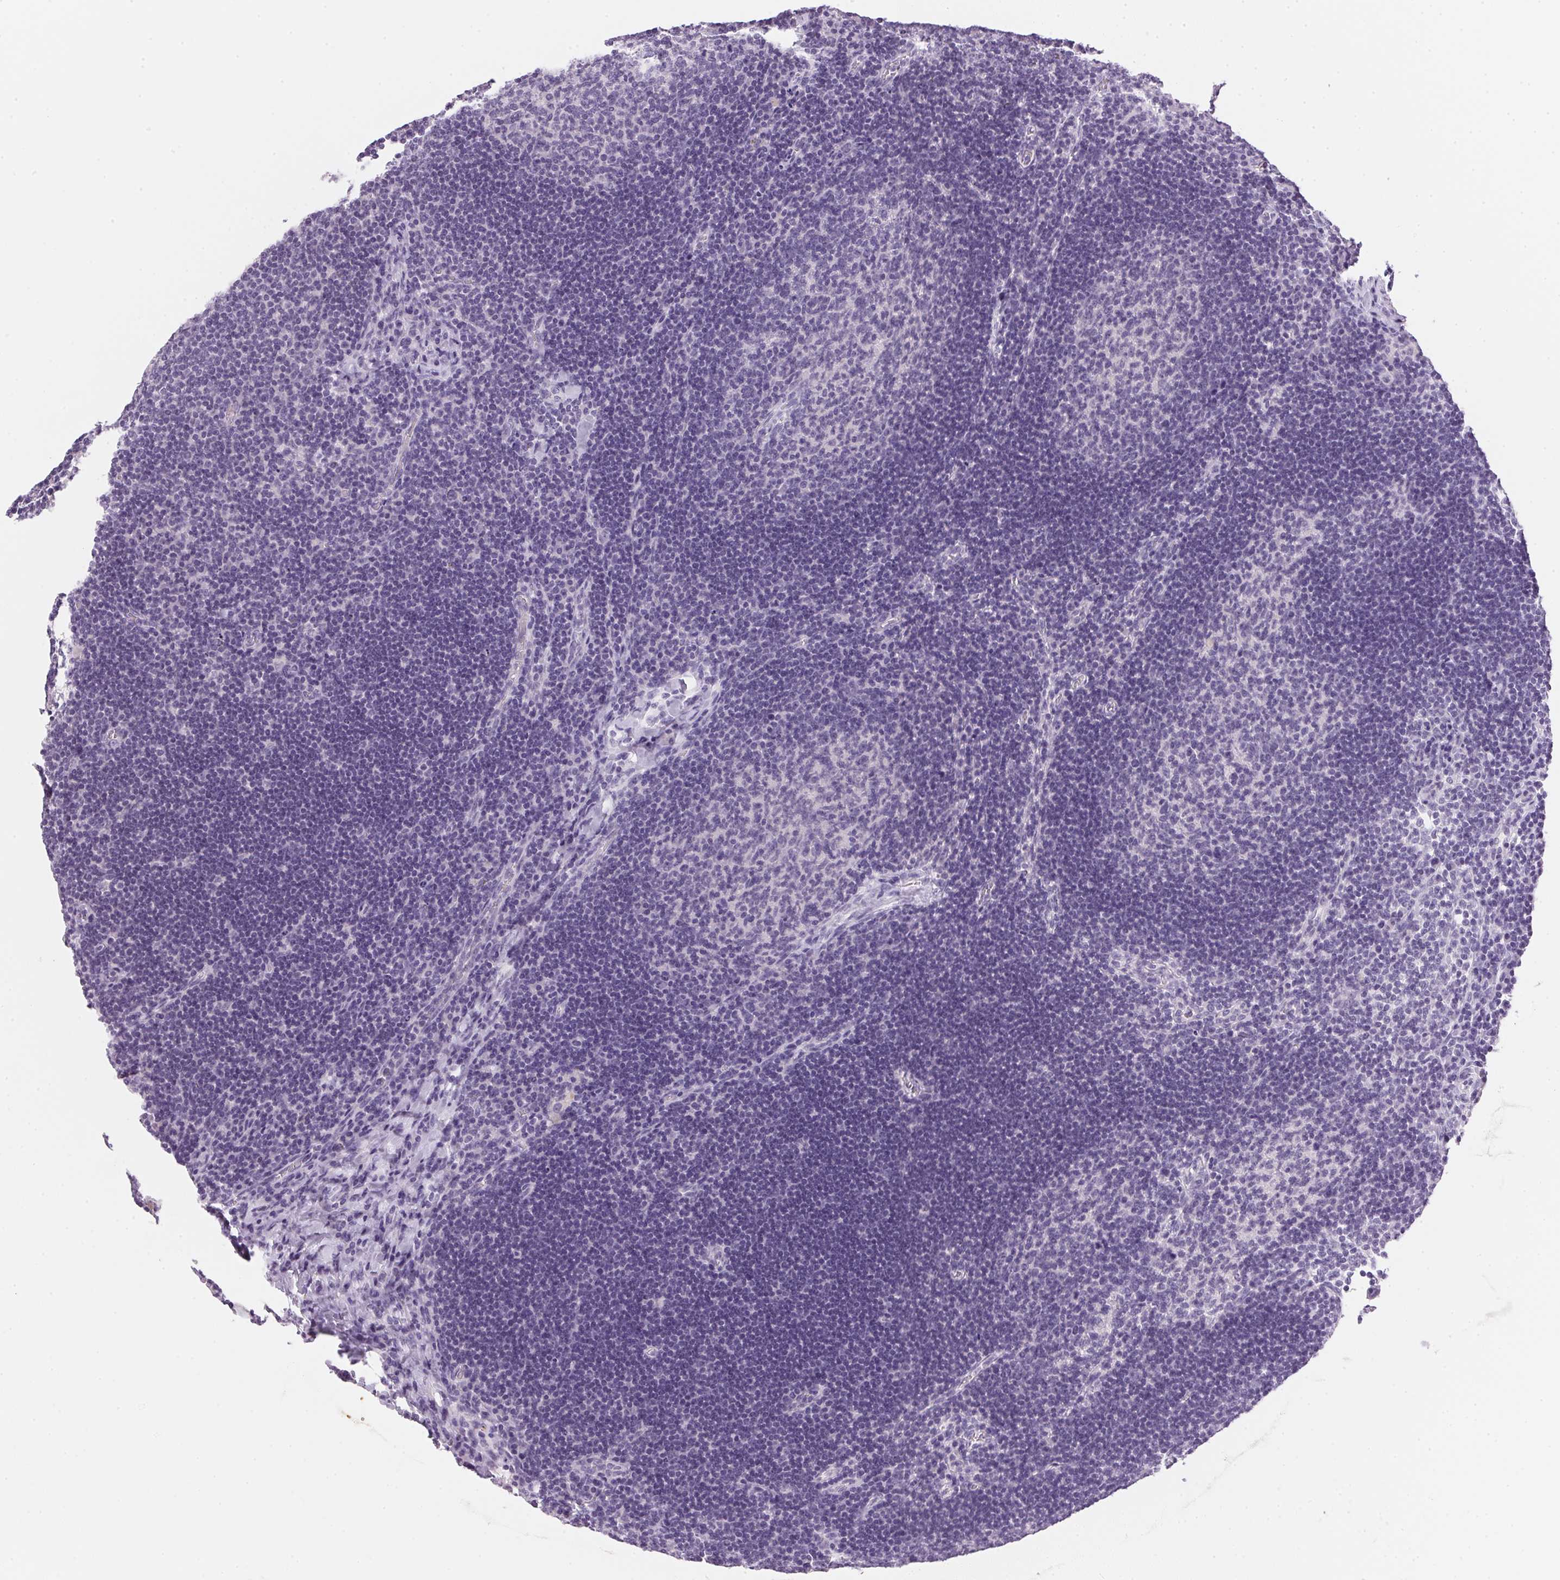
{"staining": {"intensity": "negative", "quantity": "none", "location": "none"}, "tissue": "lymph node", "cell_type": "Germinal center cells", "image_type": "normal", "snomed": [{"axis": "morphology", "description": "Normal tissue, NOS"}, {"axis": "topography", "description": "Lymph node"}], "caption": "High magnification brightfield microscopy of unremarkable lymph node stained with DAB (brown) and counterstained with hematoxylin (blue): germinal center cells show no significant expression. Brightfield microscopy of IHC stained with DAB (3,3'-diaminobenzidine) (brown) and hematoxylin (blue), captured at high magnification.", "gene": "IGFBP1", "patient": {"sex": "male", "age": 67}}